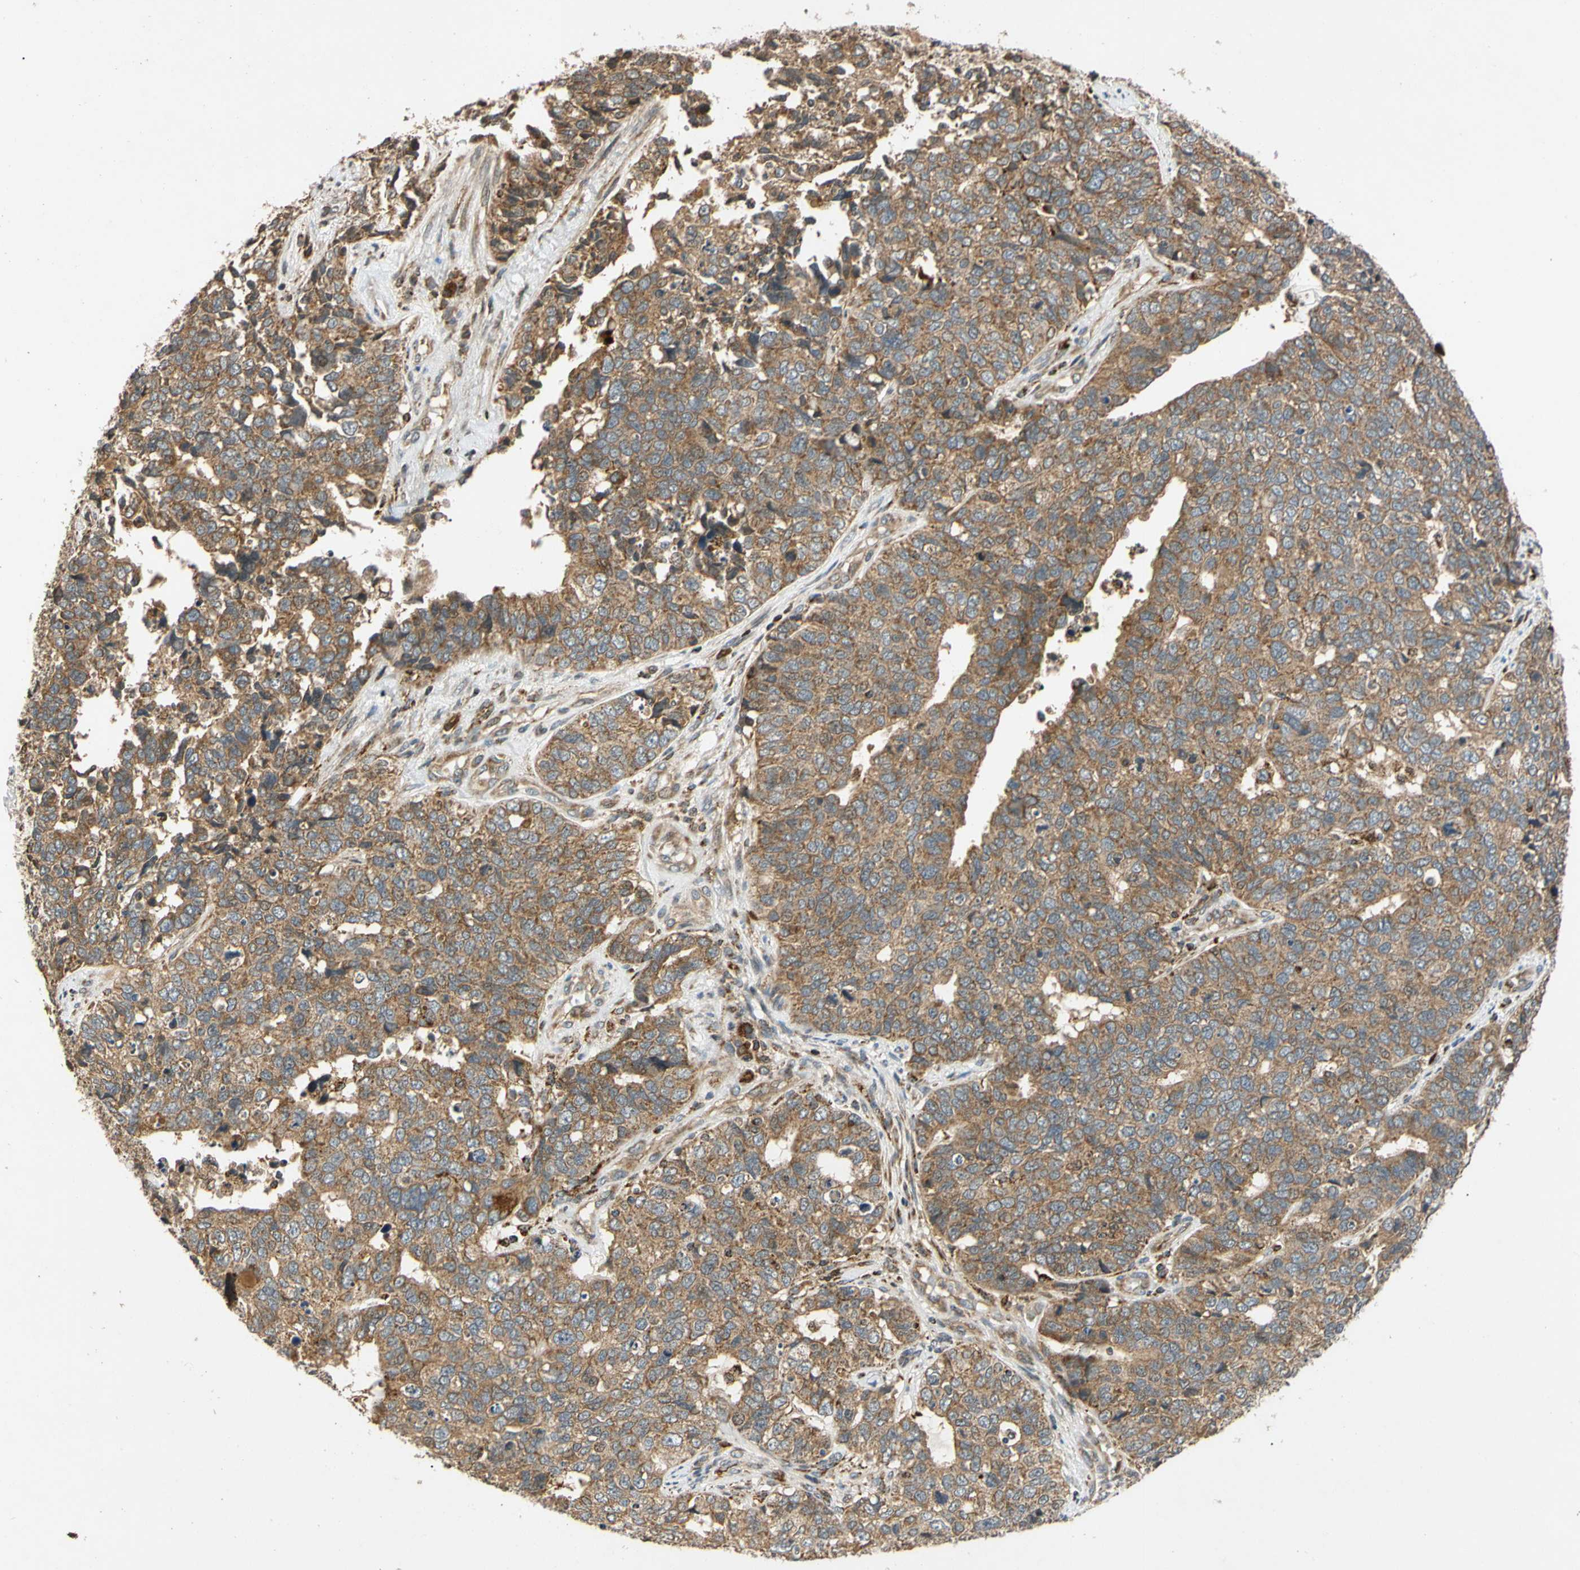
{"staining": {"intensity": "moderate", "quantity": ">75%", "location": "cytoplasmic/membranous"}, "tissue": "cervical cancer", "cell_type": "Tumor cells", "image_type": "cancer", "snomed": [{"axis": "morphology", "description": "Squamous cell carcinoma, NOS"}, {"axis": "topography", "description": "Cervix"}], "caption": "Immunohistochemical staining of human cervical cancer (squamous cell carcinoma) displays moderate cytoplasmic/membranous protein expression in about >75% of tumor cells.", "gene": "MRPS22", "patient": {"sex": "female", "age": 63}}